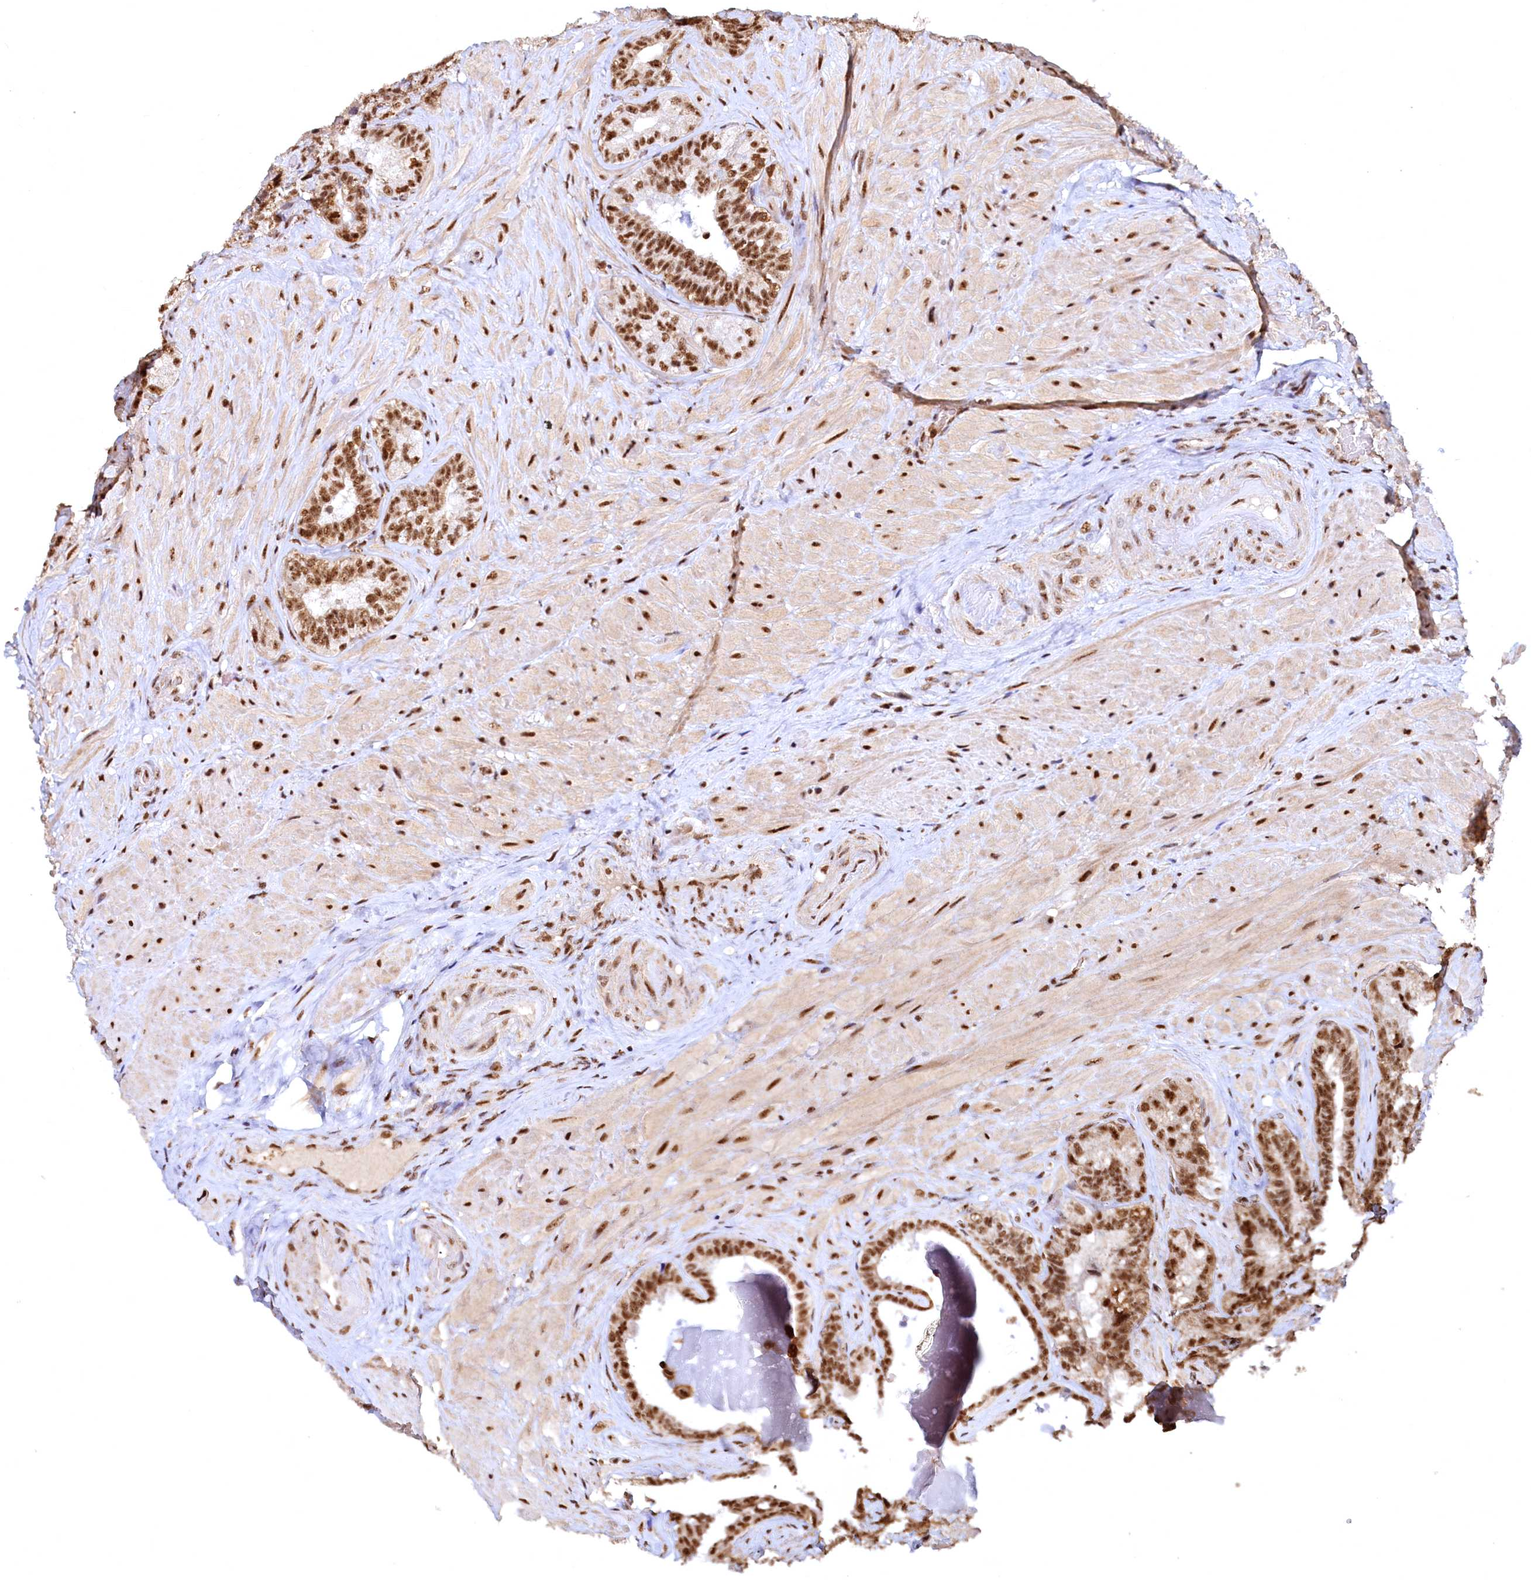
{"staining": {"intensity": "strong", "quantity": ">75%", "location": "nuclear"}, "tissue": "seminal vesicle", "cell_type": "Glandular cells", "image_type": "normal", "snomed": [{"axis": "morphology", "description": "Normal tissue, NOS"}, {"axis": "topography", "description": "Prostate and seminal vesicle, NOS"}, {"axis": "topography", "description": "Prostate"}, {"axis": "topography", "description": "Seminal veicle"}], "caption": "This histopathology image shows immunohistochemistry (IHC) staining of unremarkable seminal vesicle, with high strong nuclear expression in about >75% of glandular cells.", "gene": "RSRC2", "patient": {"sex": "male", "age": 67}}